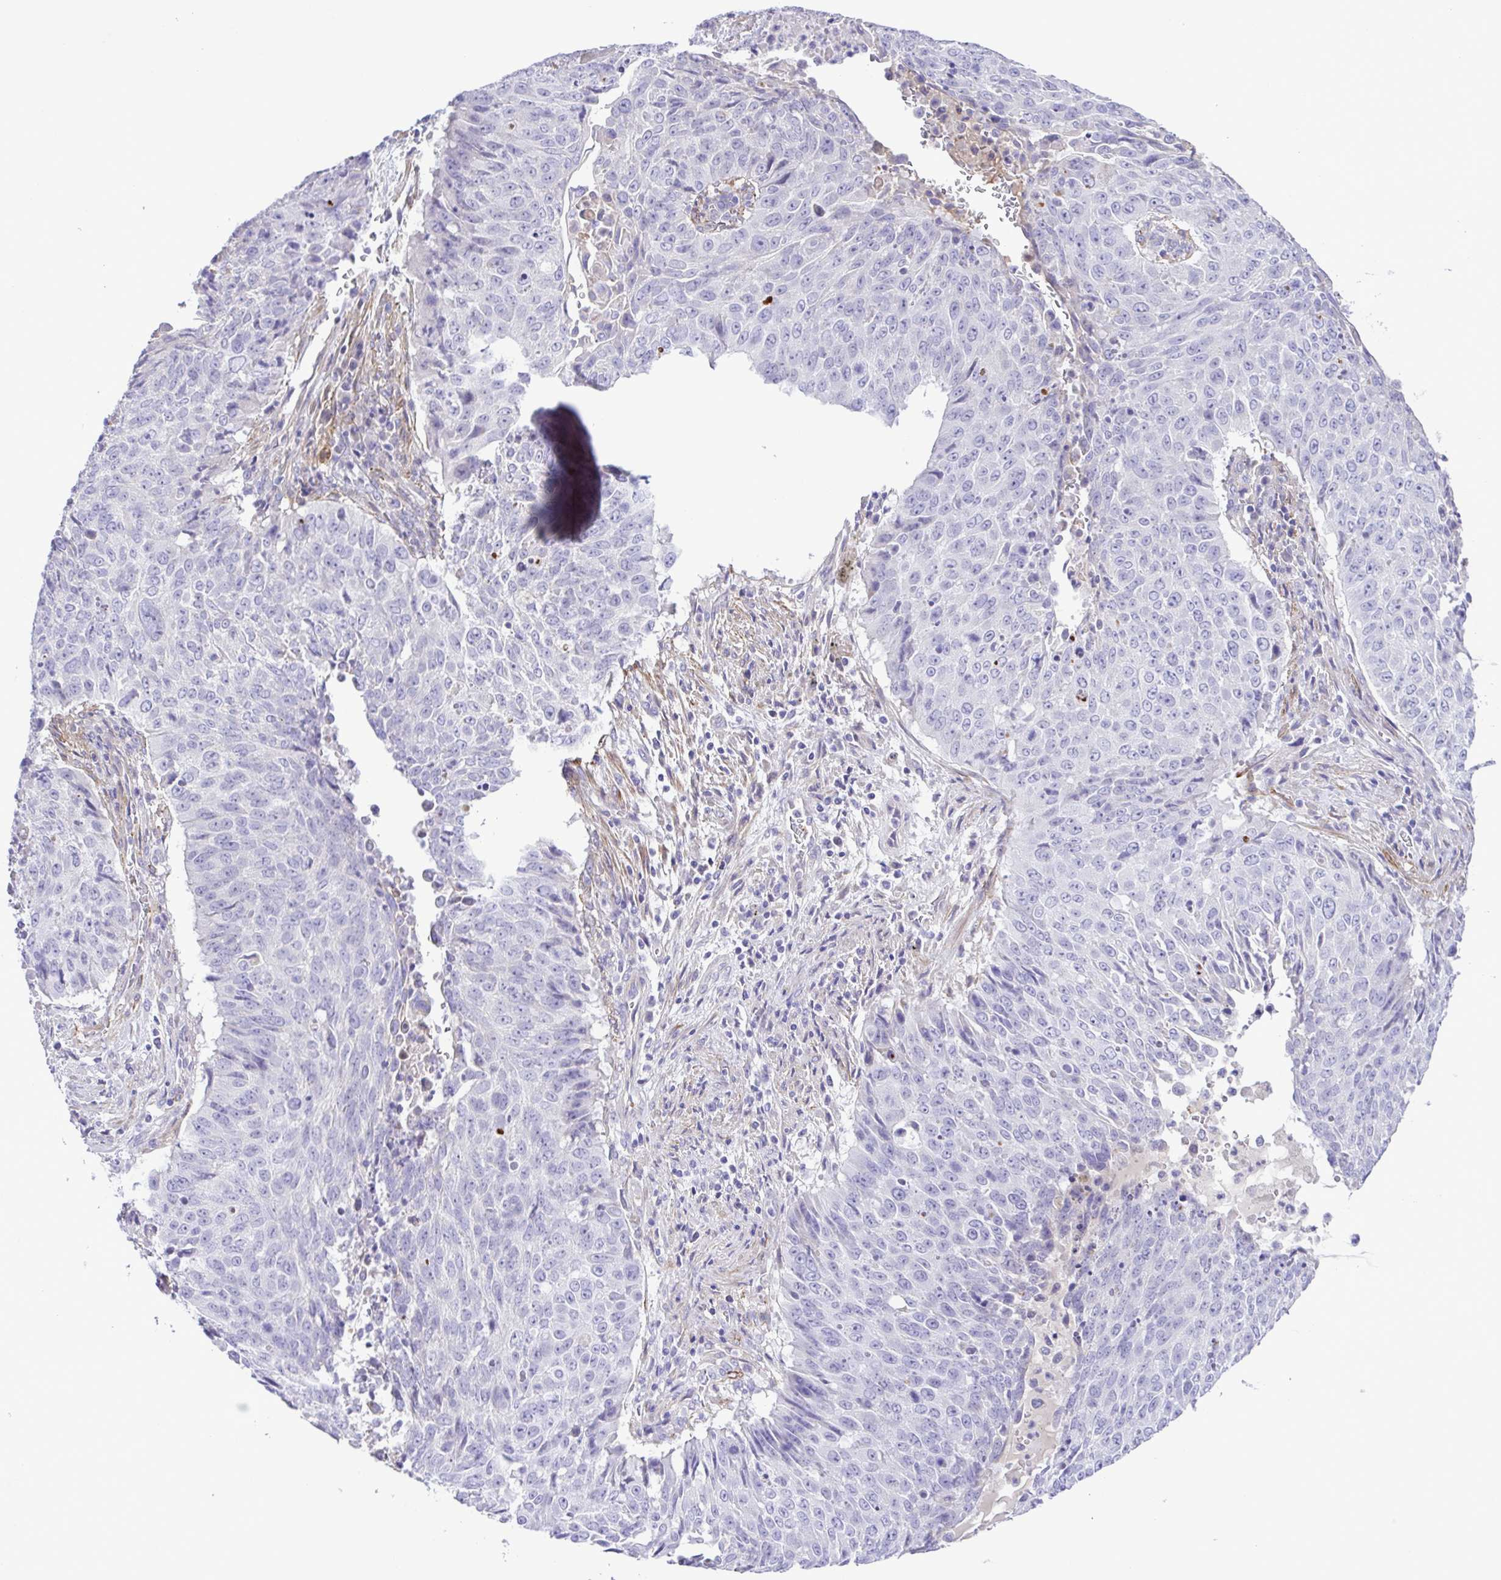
{"staining": {"intensity": "negative", "quantity": "none", "location": "none"}, "tissue": "lung cancer", "cell_type": "Tumor cells", "image_type": "cancer", "snomed": [{"axis": "morphology", "description": "Normal tissue, NOS"}, {"axis": "morphology", "description": "Squamous cell carcinoma, NOS"}, {"axis": "topography", "description": "Bronchus"}, {"axis": "topography", "description": "Lung"}], "caption": "The IHC micrograph has no significant staining in tumor cells of squamous cell carcinoma (lung) tissue.", "gene": "GABBR2", "patient": {"sex": "male", "age": 64}}